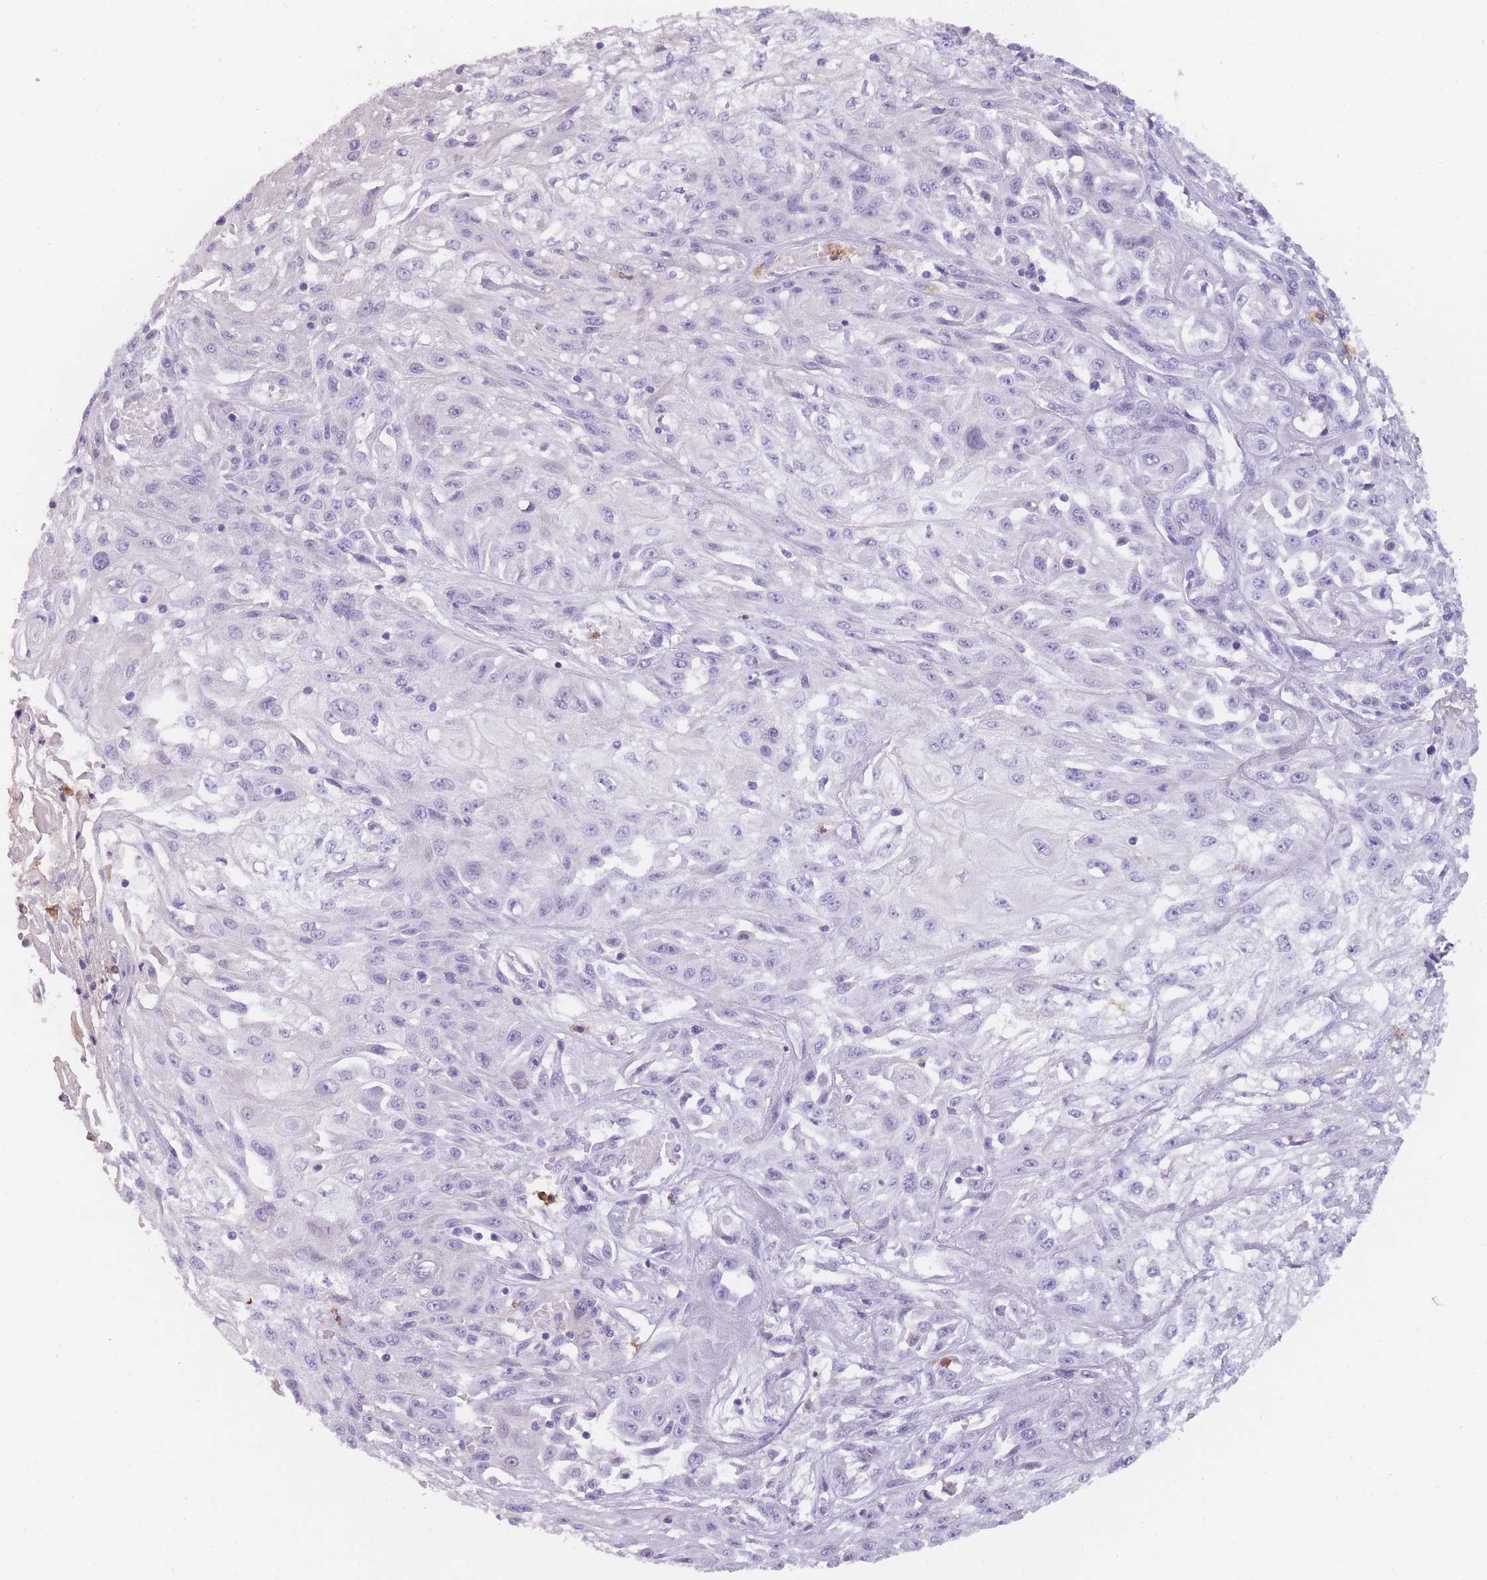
{"staining": {"intensity": "negative", "quantity": "none", "location": "none"}, "tissue": "skin cancer", "cell_type": "Tumor cells", "image_type": "cancer", "snomed": [{"axis": "morphology", "description": "Squamous cell carcinoma, NOS"}, {"axis": "morphology", "description": "Squamous cell carcinoma, metastatic, NOS"}, {"axis": "topography", "description": "Skin"}, {"axis": "topography", "description": "Lymph node"}], "caption": "High magnification brightfield microscopy of metastatic squamous cell carcinoma (skin) stained with DAB (3,3'-diaminobenzidine) (brown) and counterstained with hematoxylin (blue): tumor cells show no significant staining.", "gene": "CR1L", "patient": {"sex": "male", "age": 75}}